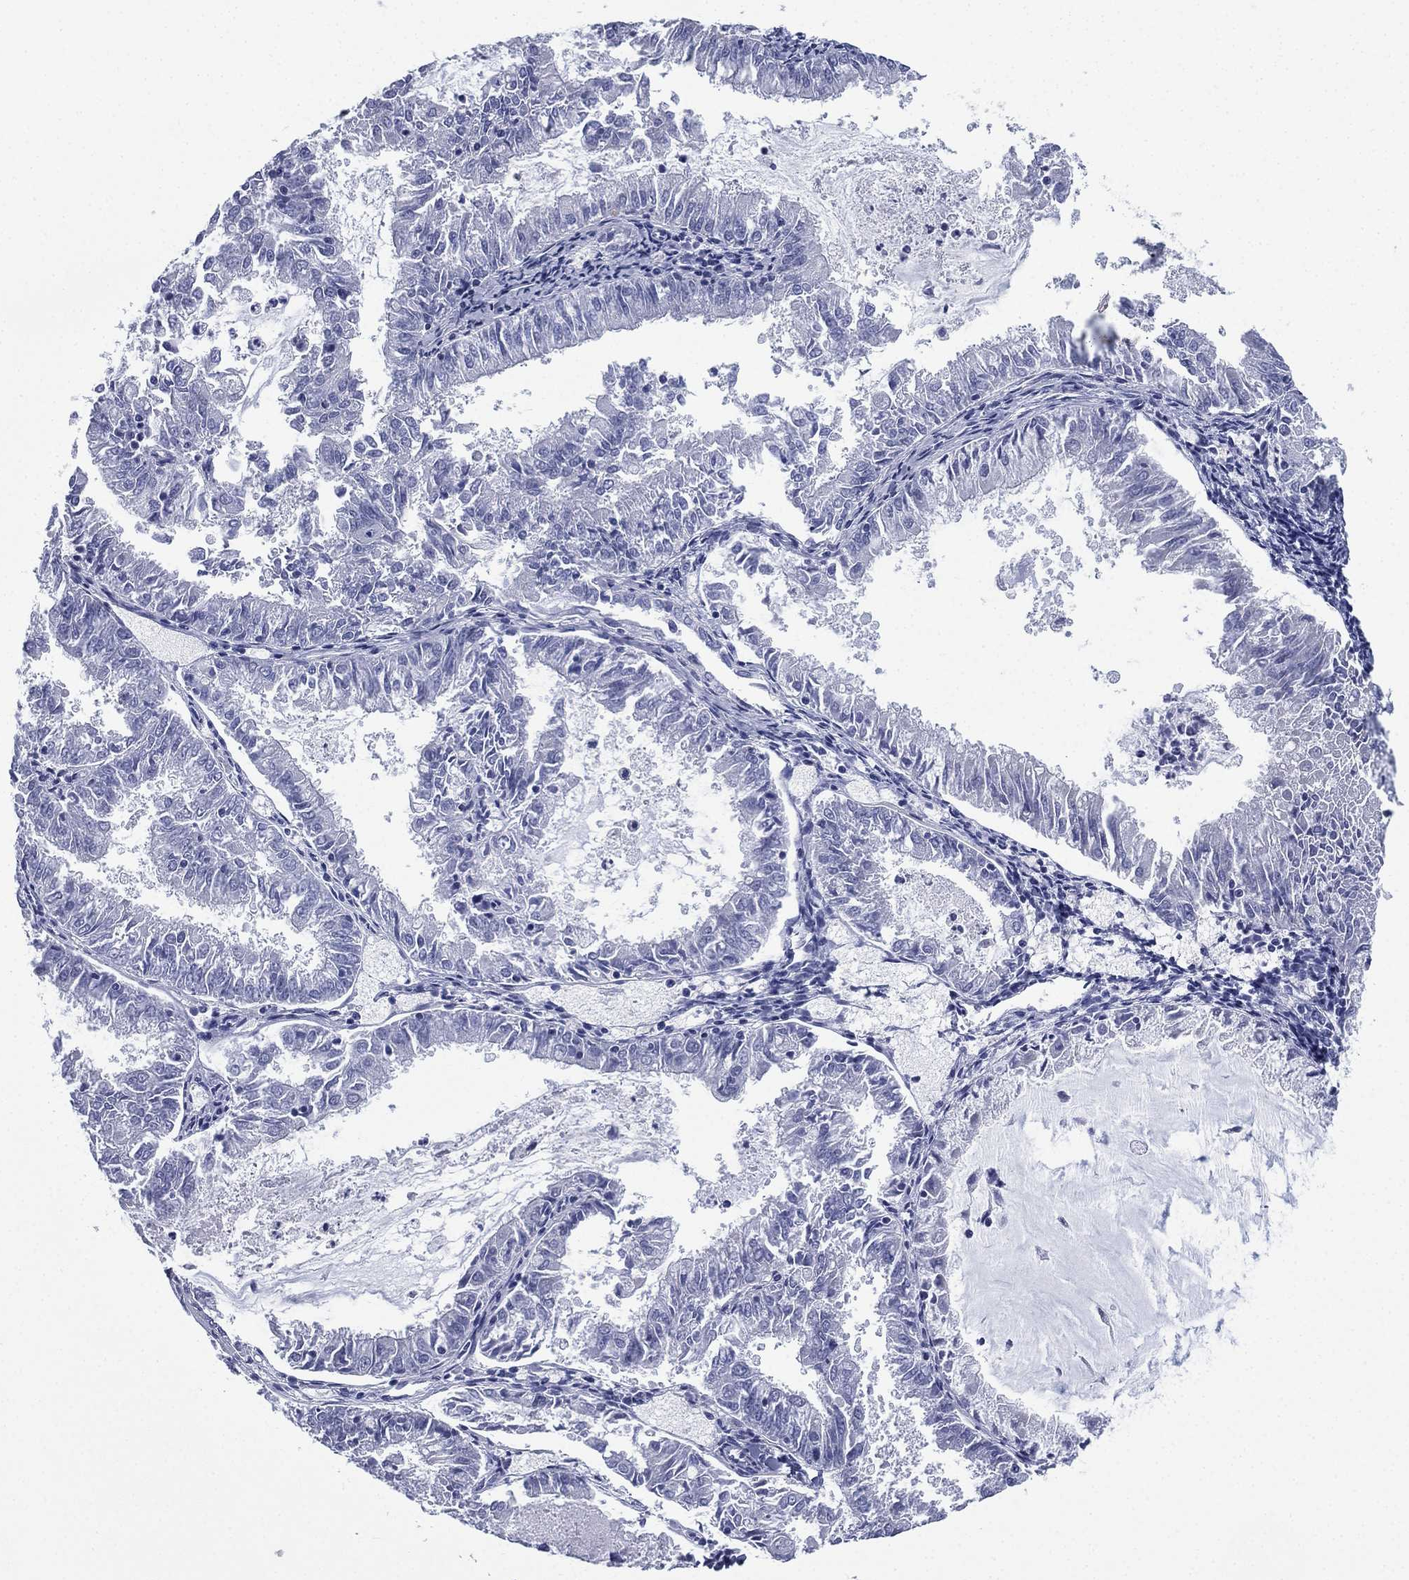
{"staining": {"intensity": "negative", "quantity": "none", "location": "none"}, "tissue": "endometrial cancer", "cell_type": "Tumor cells", "image_type": "cancer", "snomed": [{"axis": "morphology", "description": "Adenocarcinoma, NOS"}, {"axis": "topography", "description": "Endometrium"}], "caption": "Tumor cells show no significant protein expression in endometrial adenocarcinoma. (IHC, brightfield microscopy, high magnification).", "gene": "FCER2", "patient": {"sex": "female", "age": 57}}